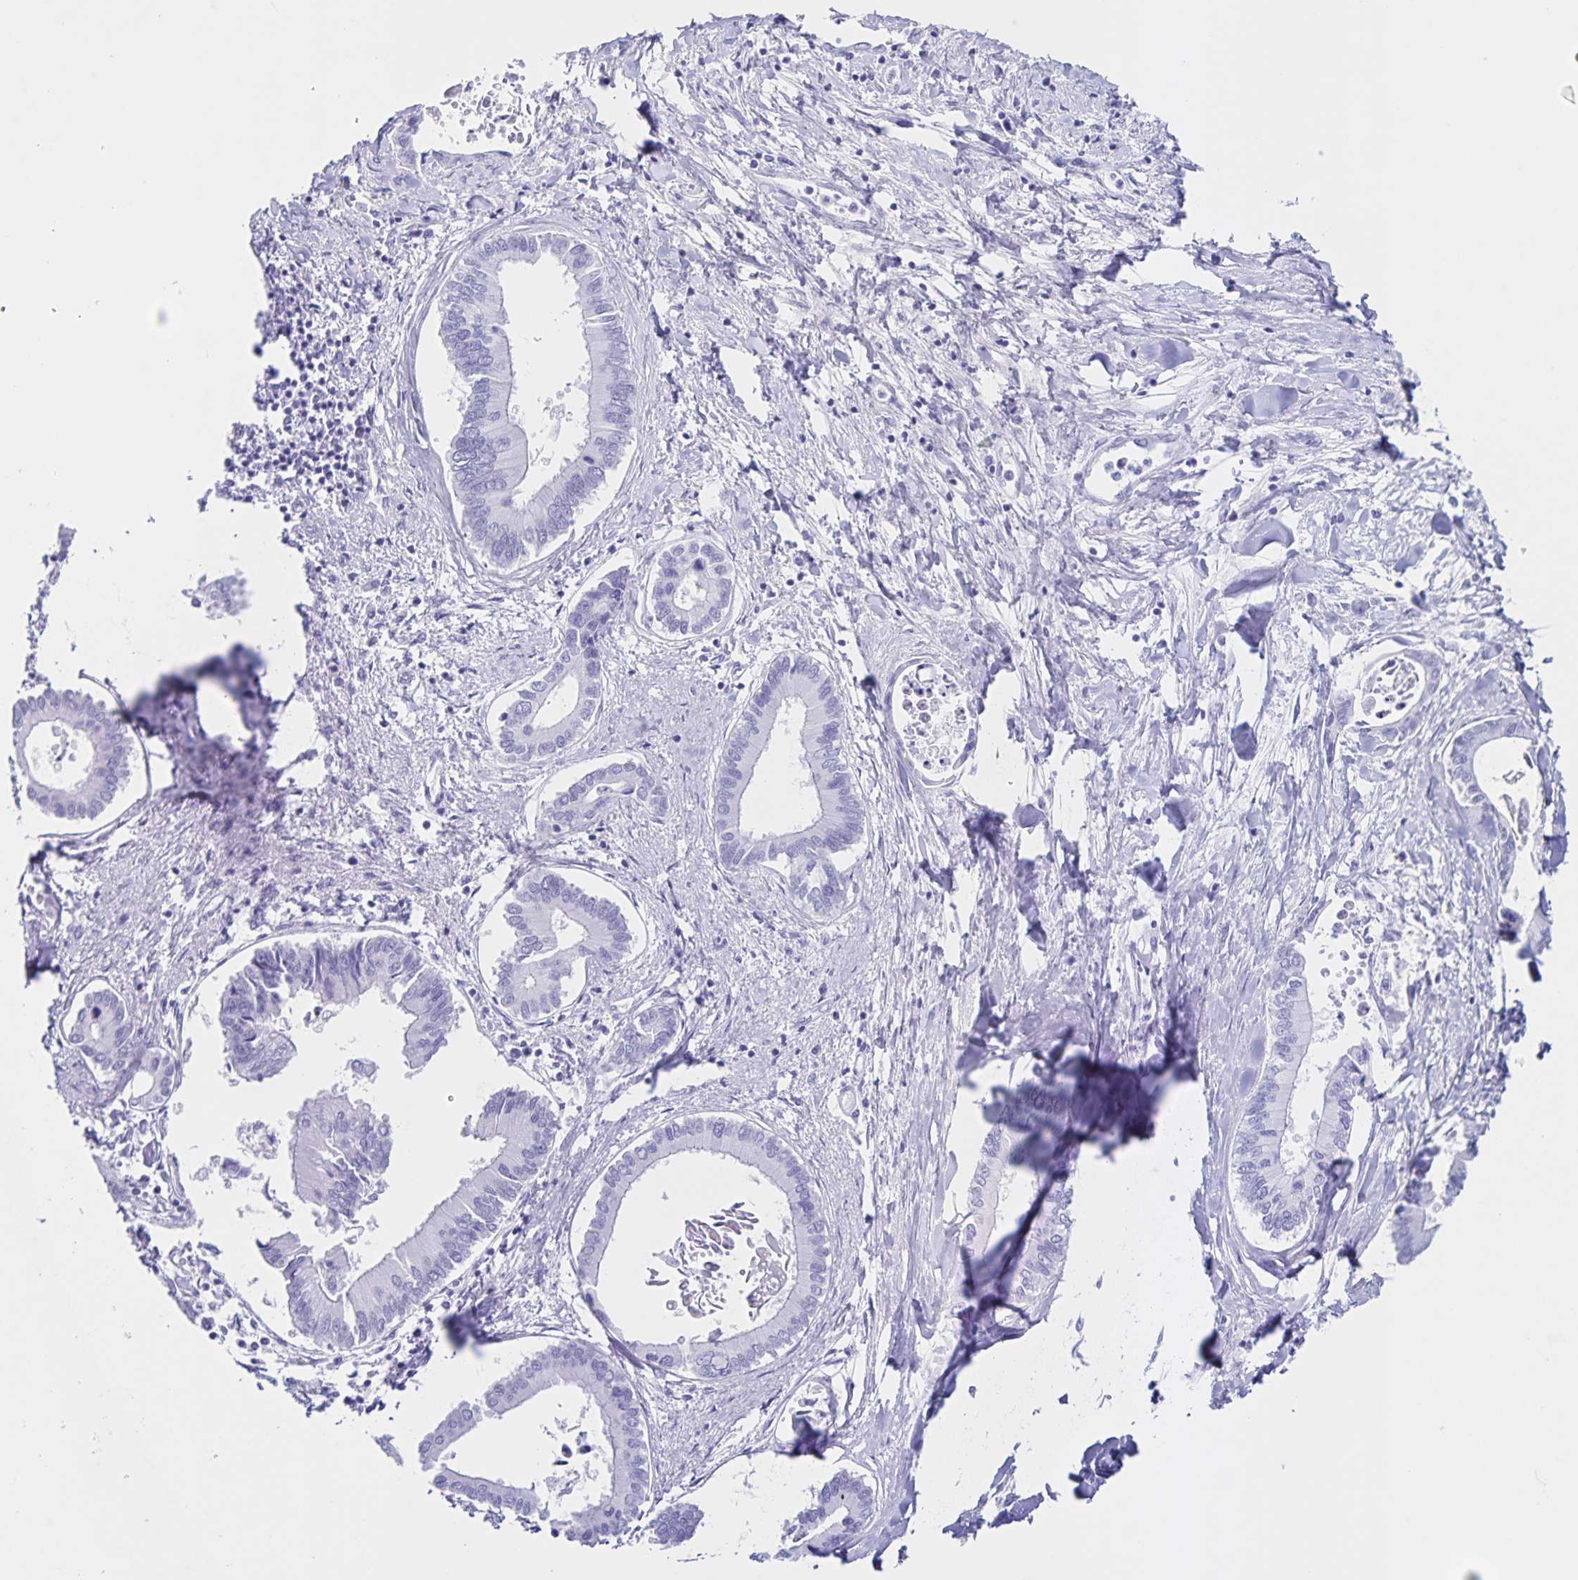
{"staining": {"intensity": "negative", "quantity": "none", "location": "none"}, "tissue": "liver cancer", "cell_type": "Tumor cells", "image_type": "cancer", "snomed": [{"axis": "morphology", "description": "Cholangiocarcinoma"}, {"axis": "topography", "description": "Liver"}], "caption": "DAB immunohistochemical staining of human liver cancer displays no significant staining in tumor cells.", "gene": "C12orf56", "patient": {"sex": "male", "age": 66}}